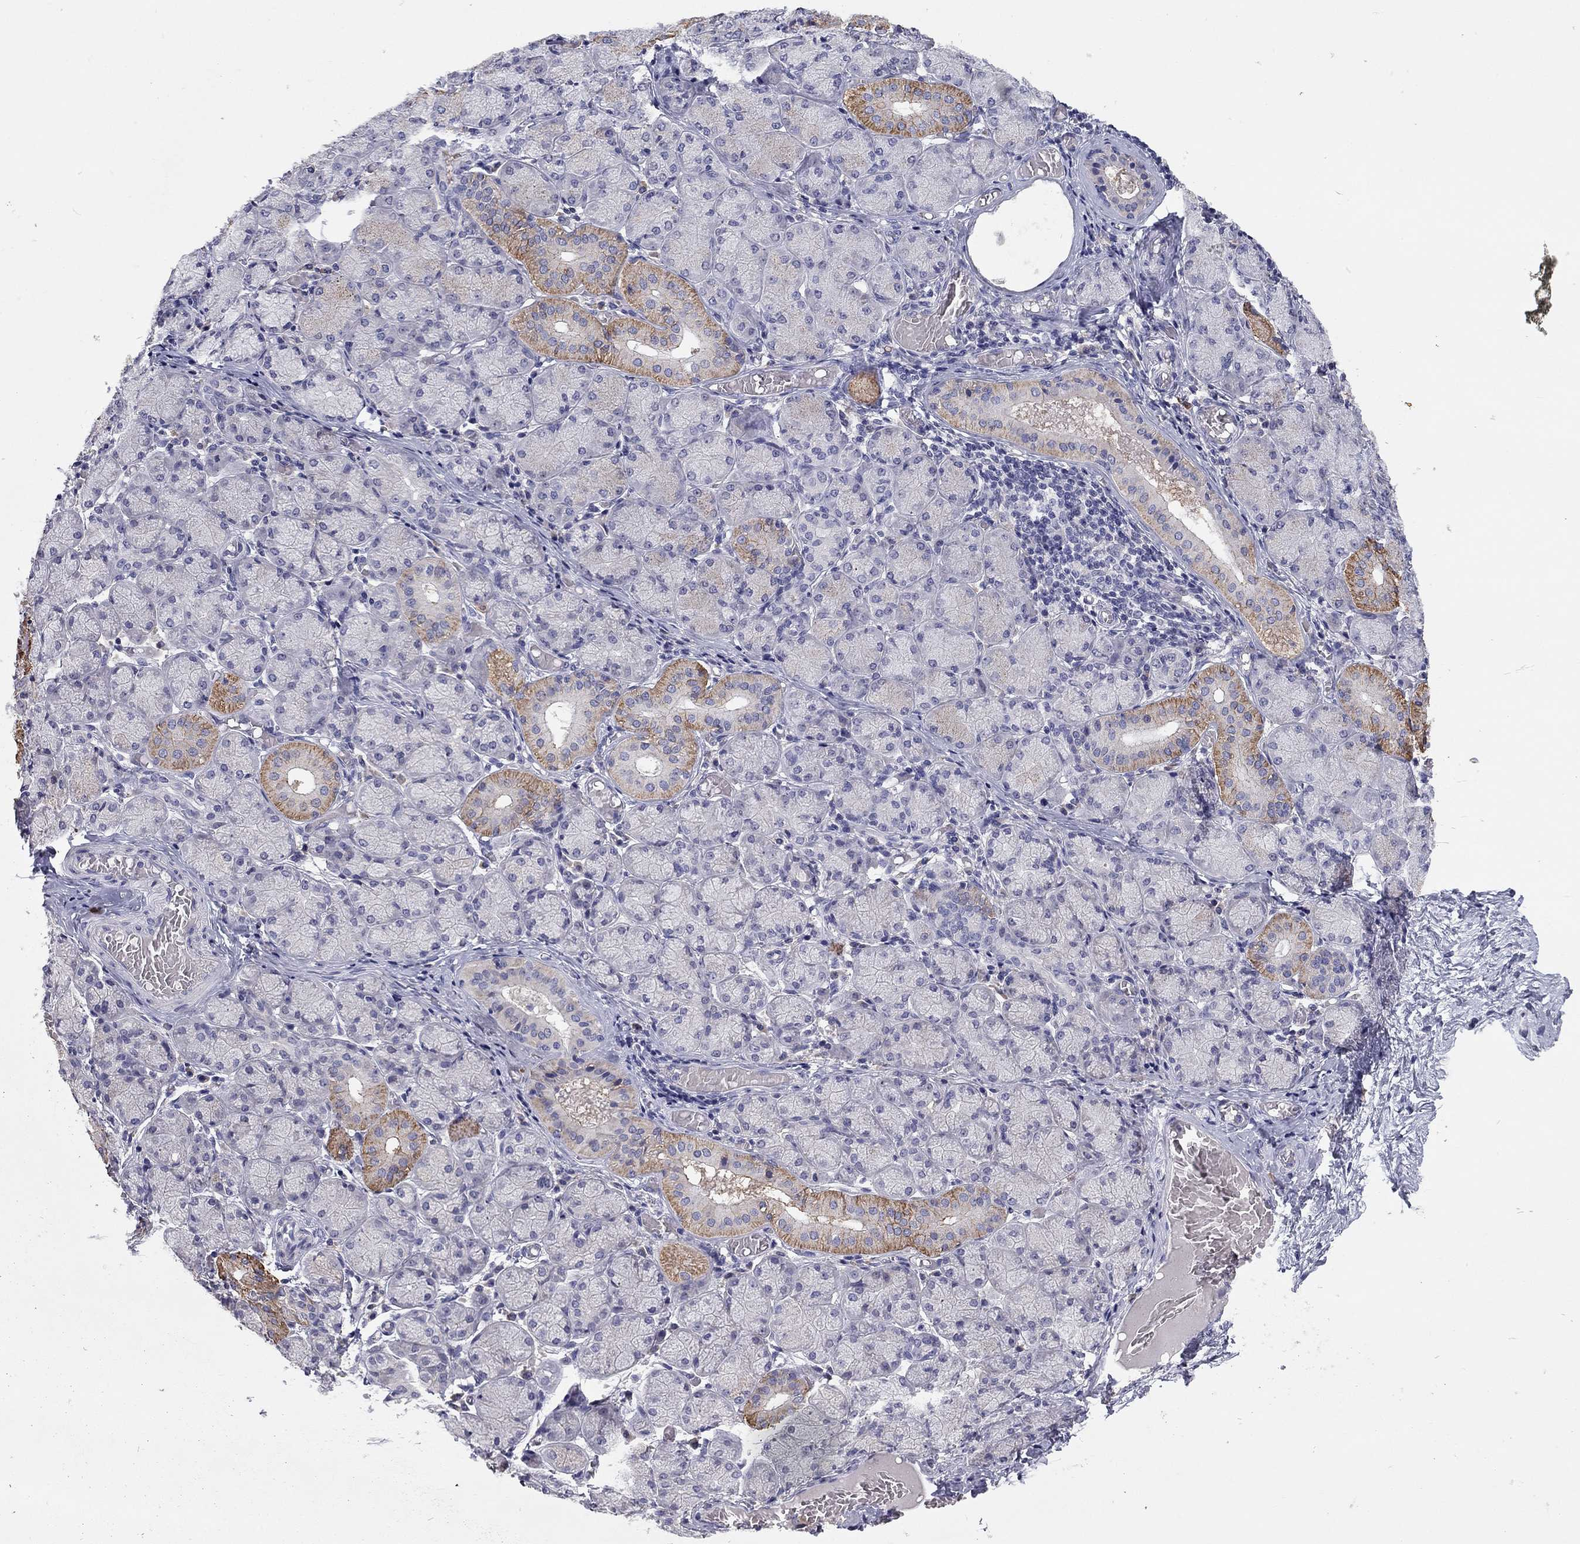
{"staining": {"intensity": "moderate", "quantity": "<25%", "location": "cytoplasmic/membranous"}, "tissue": "salivary gland", "cell_type": "Glandular cells", "image_type": "normal", "snomed": [{"axis": "morphology", "description": "Normal tissue, NOS"}, {"axis": "topography", "description": "Salivary gland"}, {"axis": "topography", "description": "Peripheral nerve tissue"}], "caption": "Immunohistochemistry of benign human salivary gland reveals low levels of moderate cytoplasmic/membranous expression in approximately <25% of glandular cells.", "gene": "SCARB1", "patient": {"sex": "female", "age": 24}}